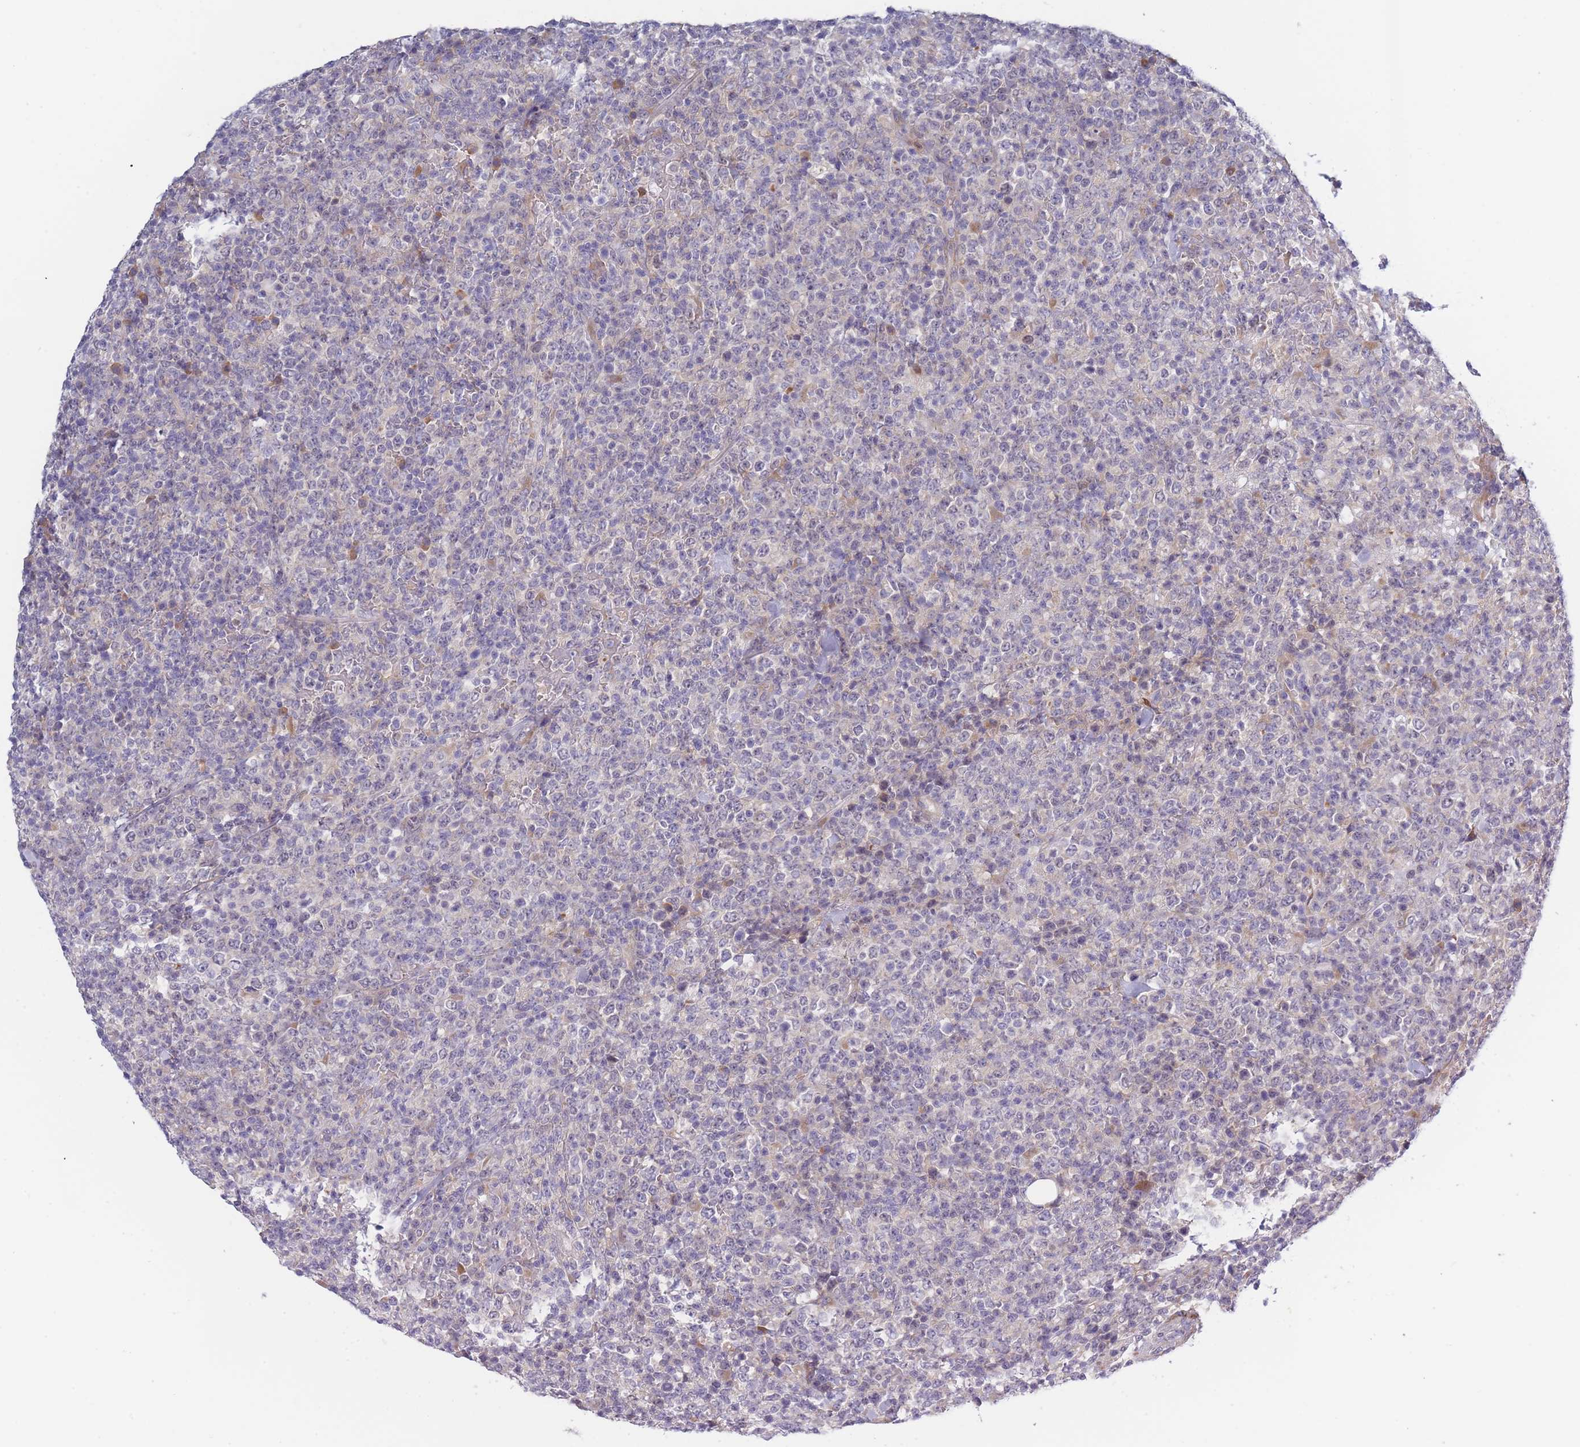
{"staining": {"intensity": "negative", "quantity": "none", "location": "none"}, "tissue": "lymphoma", "cell_type": "Tumor cells", "image_type": "cancer", "snomed": [{"axis": "morphology", "description": "Malignant lymphoma, non-Hodgkin's type, High grade"}, {"axis": "topography", "description": "Colon"}], "caption": "The photomicrograph shows no significant positivity in tumor cells of high-grade malignant lymphoma, non-Hodgkin's type.", "gene": "NDUFAF6", "patient": {"sex": "female", "age": 53}}